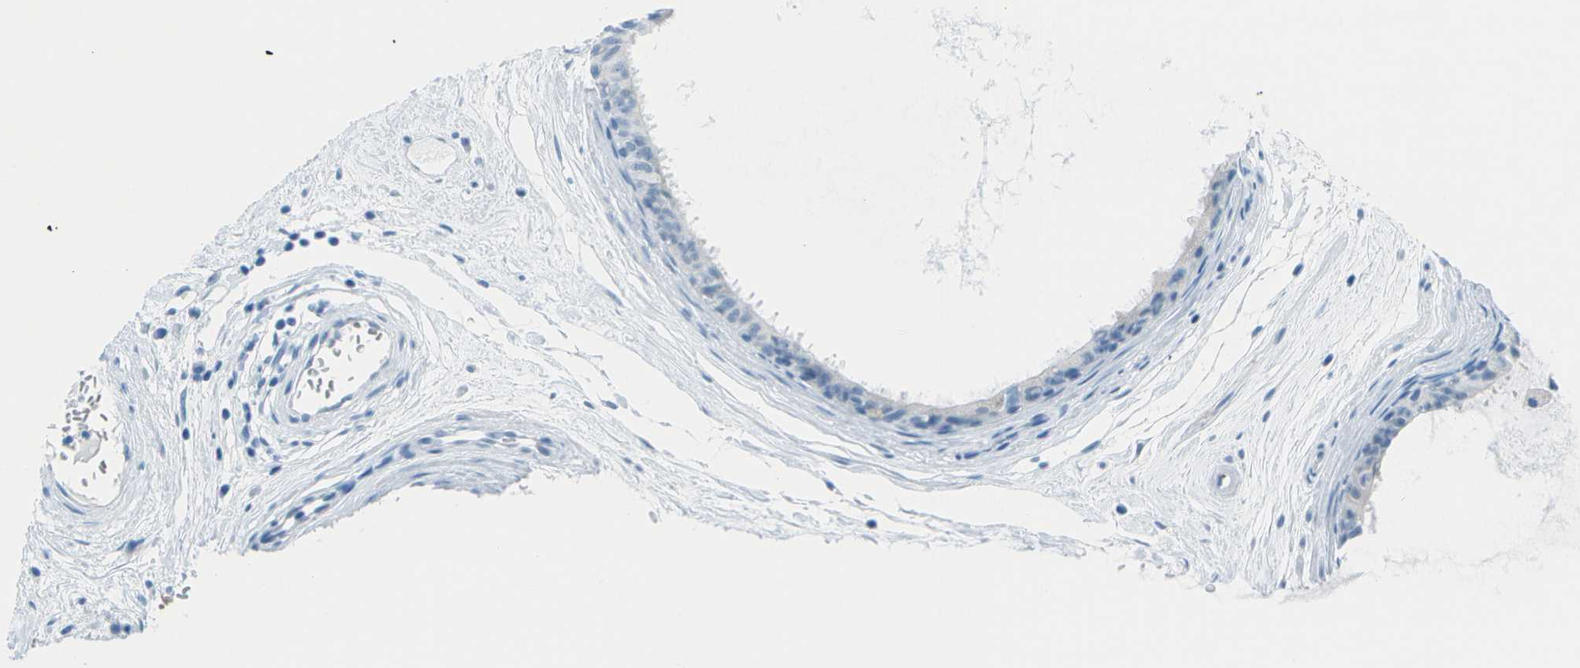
{"staining": {"intensity": "negative", "quantity": "none", "location": "none"}, "tissue": "epididymis", "cell_type": "Glandular cells", "image_type": "normal", "snomed": [{"axis": "morphology", "description": "Normal tissue, NOS"}, {"axis": "morphology", "description": "Inflammation, NOS"}, {"axis": "topography", "description": "Epididymis"}], "caption": "Immunohistochemical staining of benign epididymis shows no significant positivity in glandular cells. (Brightfield microscopy of DAB (3,3'-diaminobenzidine) immunohistochemistry (IHC) at high magnification).", "gene": "ASL", "patient": {"sex": "male", "age": 85}}